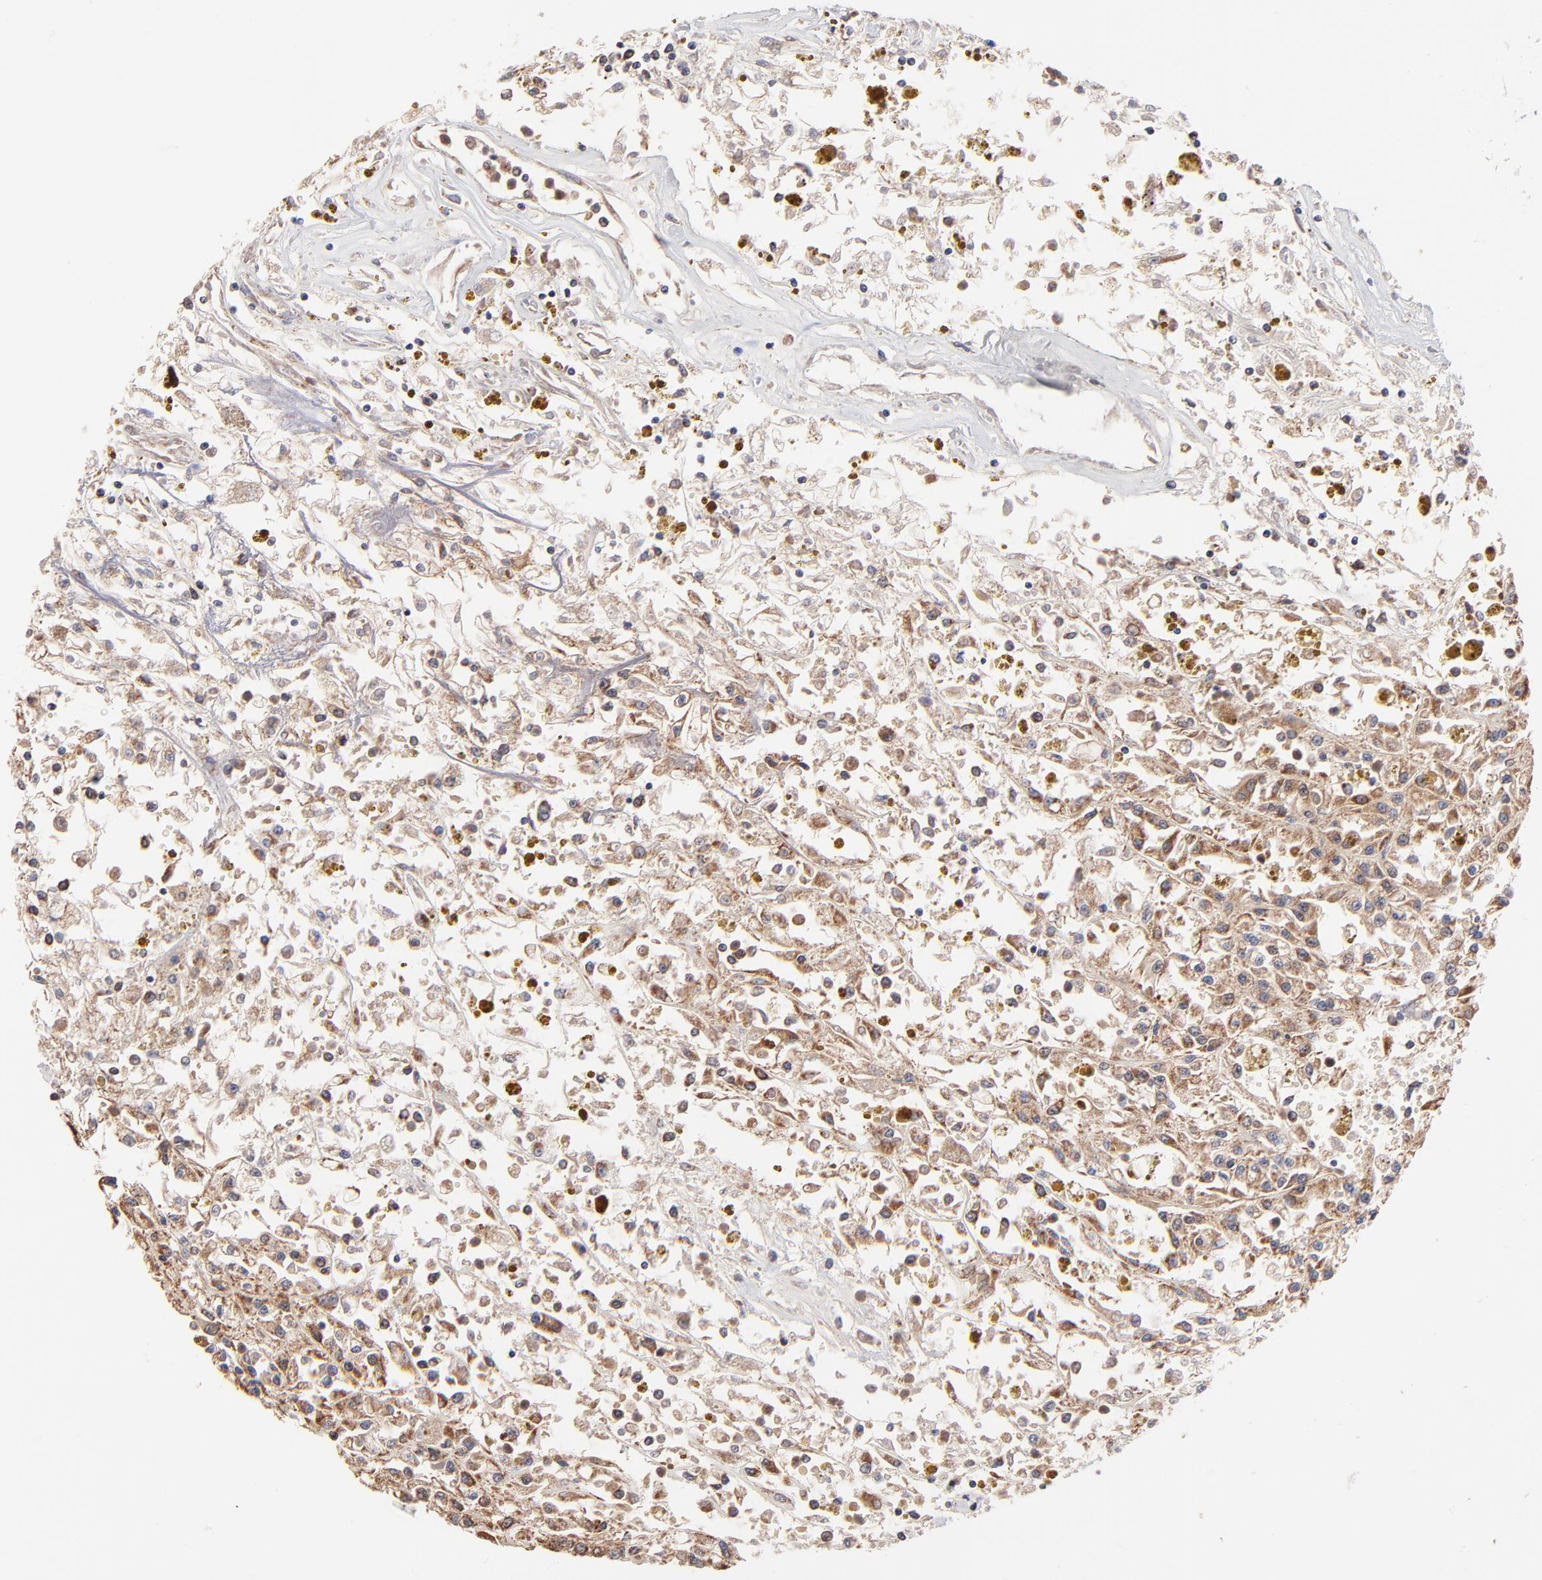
{"staining": {"intensity": "moderate", "quantity": ">75%", "location": "cytoplasmic/membranous"}, "tissue": "renal cancer", "cell_type": "Tumor cells", "image_type": "cancer", "snomed": [{"axis": "morphology", "description": "Adenocarcinoma, NOS"}, {"axis": "topography", "description": "Kidney"}], "caption": "This image demonstrates renal adenocarcinoma stained with immunohistochemistry (IHC) to label a protein in brown. The cytoplasmic/membranous of tumor cells show moderate positivity for the protein. Nuclei are counter-stained blue.", "gene": "BAIAP2L2", "patient": {"sex": "male", "age": 78}}